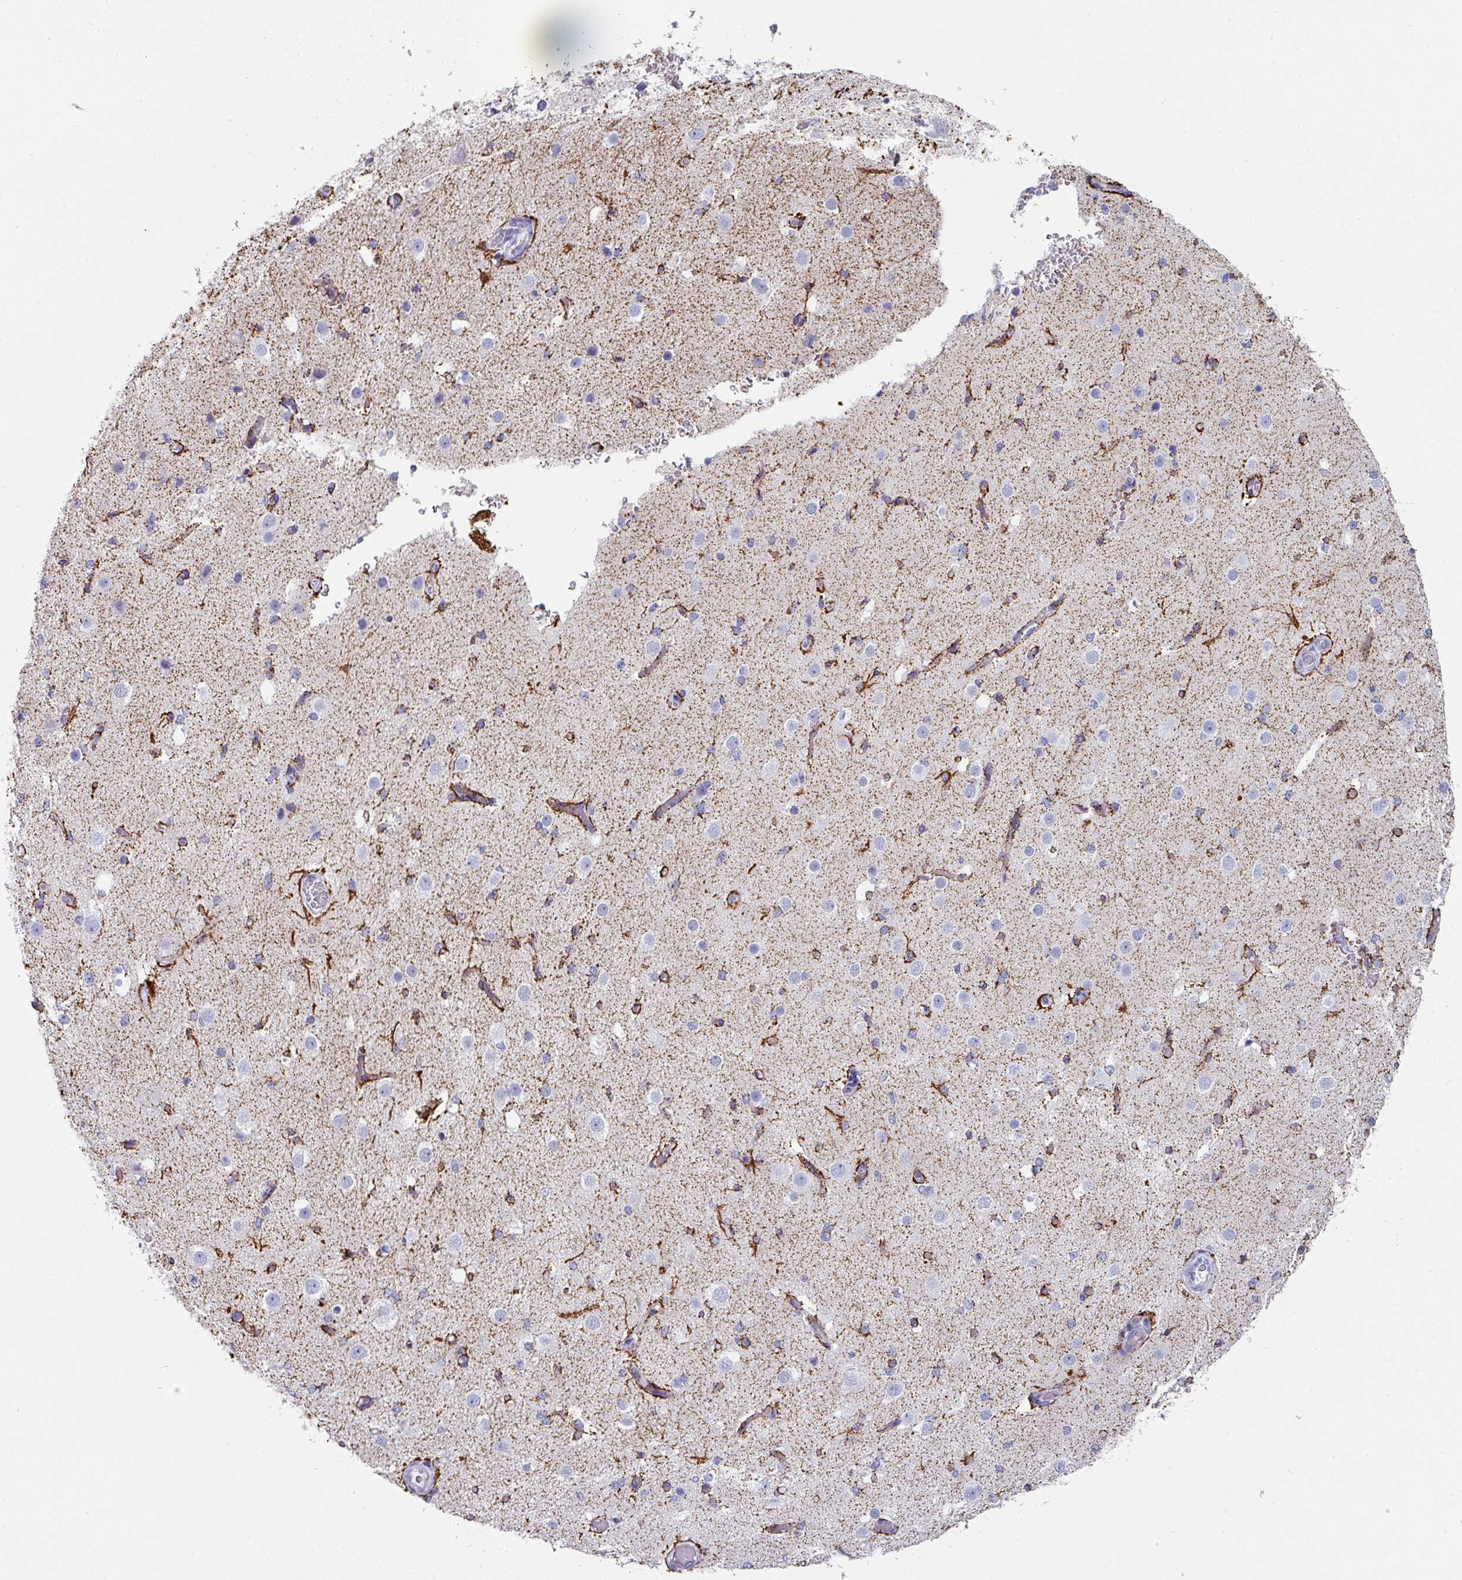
{"staining": {"intensity": "moderate", "quantity": "25%-75%", "location": "cytoplasmic/membranous"}, "tissue": "cerebral cortex", "cell_type": "Endothelial cells", "image_type": "normal", "snomed": [{"axis": "morphology", "description": "Normal tissue, NOS"}, {"axis": "morphology", "description": "Inflammation, NOS"}, {"axis": "topography", "description": "Cerebral cortex"}], "caption": "About 25%-75% of endothelial cells in normal cerebral cortex exhibit moderate cytoplasmic/membranous protein positivity as visualized by brown immunohistochemical staining.", "gene": "SETBP1", "patient": {"sex": "male", "age": 6}}